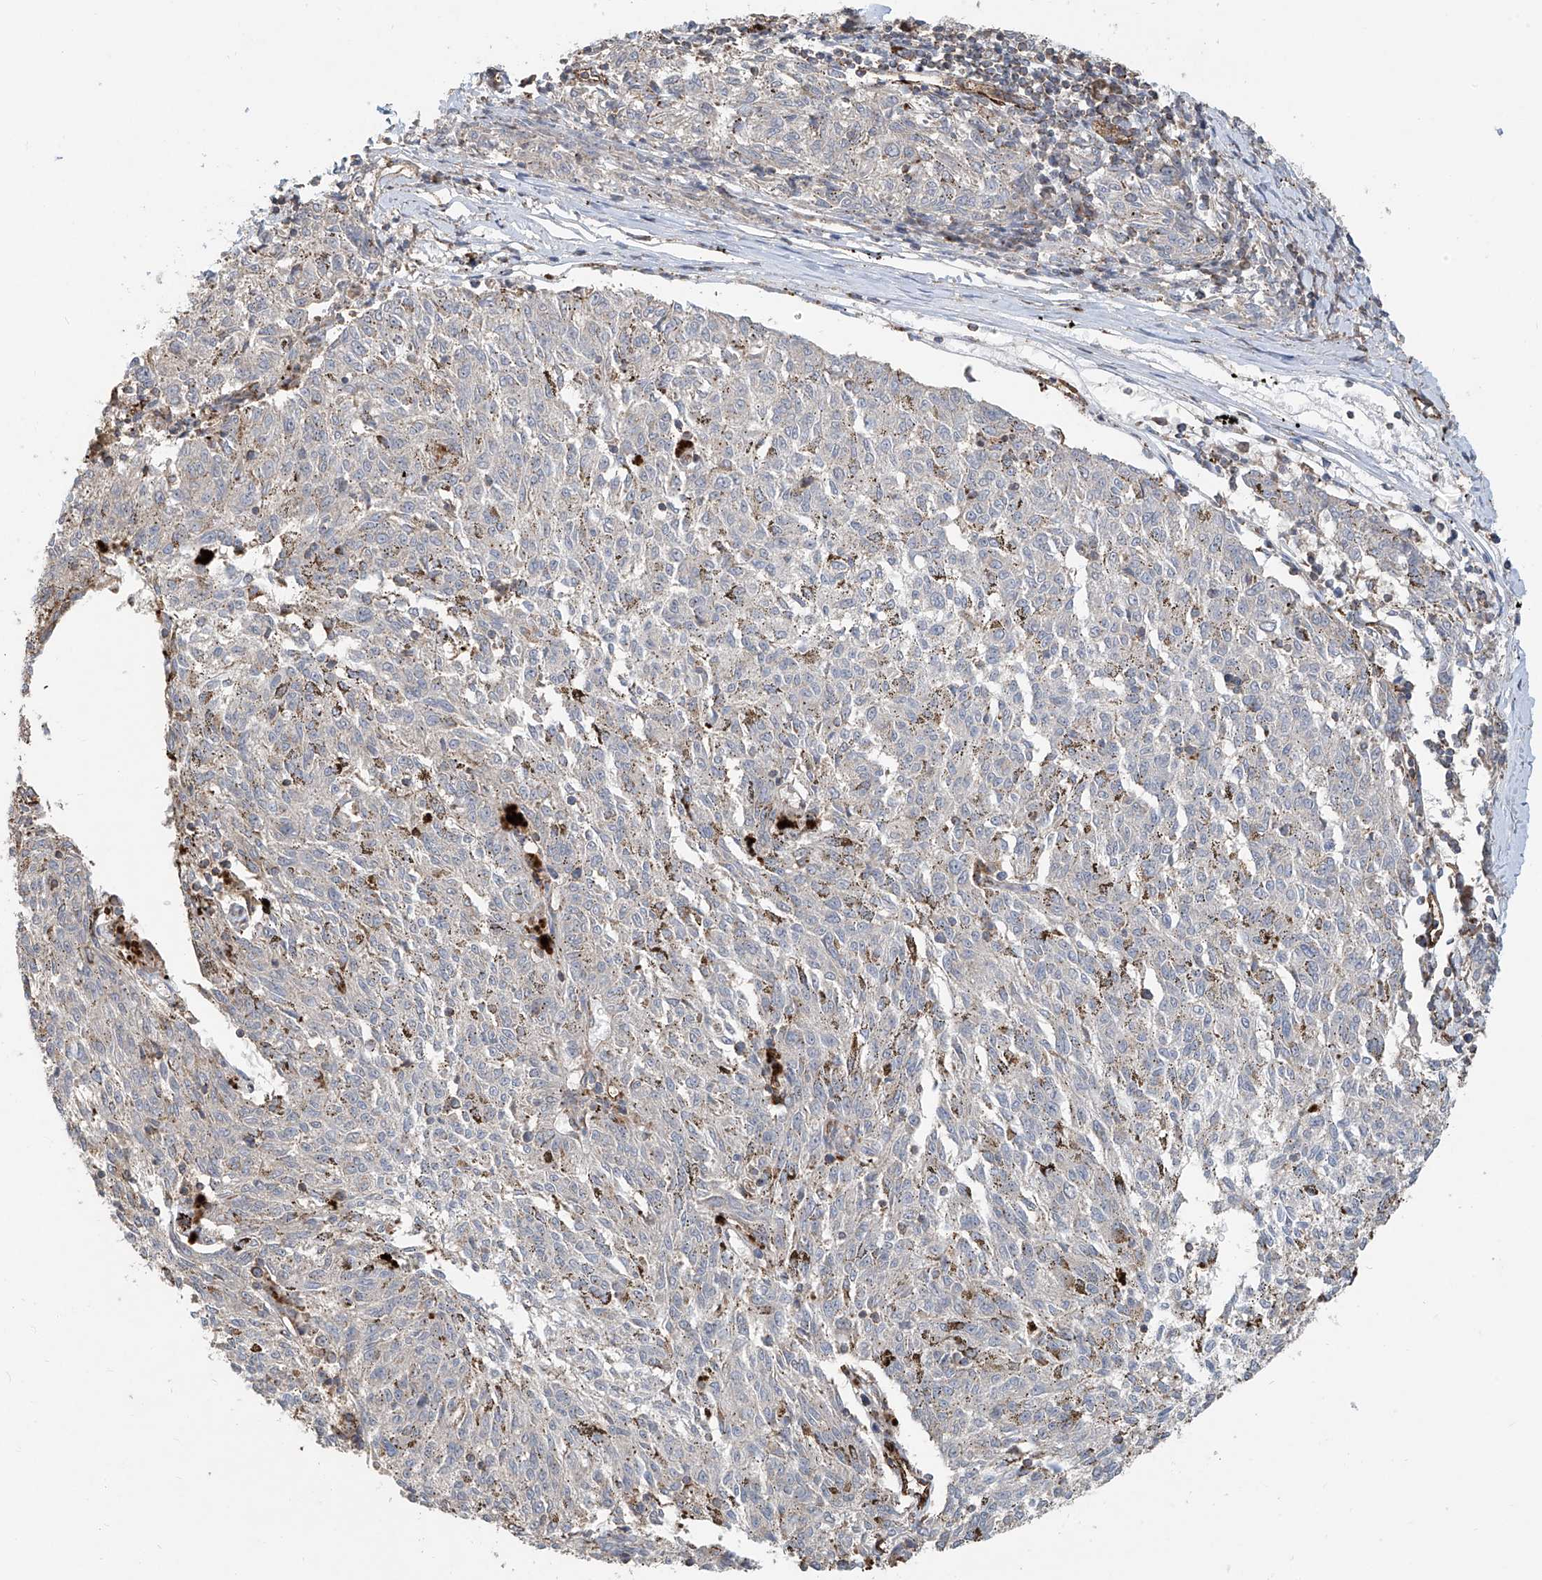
{"staining": {"intensity": "negative", "quantity": "none", "location": "none"}, "tissue": "melanoma", "cell_type": "Tumor cells", "image_type": "cancer", "snomed": [{"axis": "morphology", "description": "Malignant melanoma, NOS"}, {"axis": "topography", "description": "Skin"}], "caption": "Histopathology image shows no protein expression in tumor cells of melanoma tissue.", "gene": "UQCC1", "patient": {"sex": "female", "age": 72}}